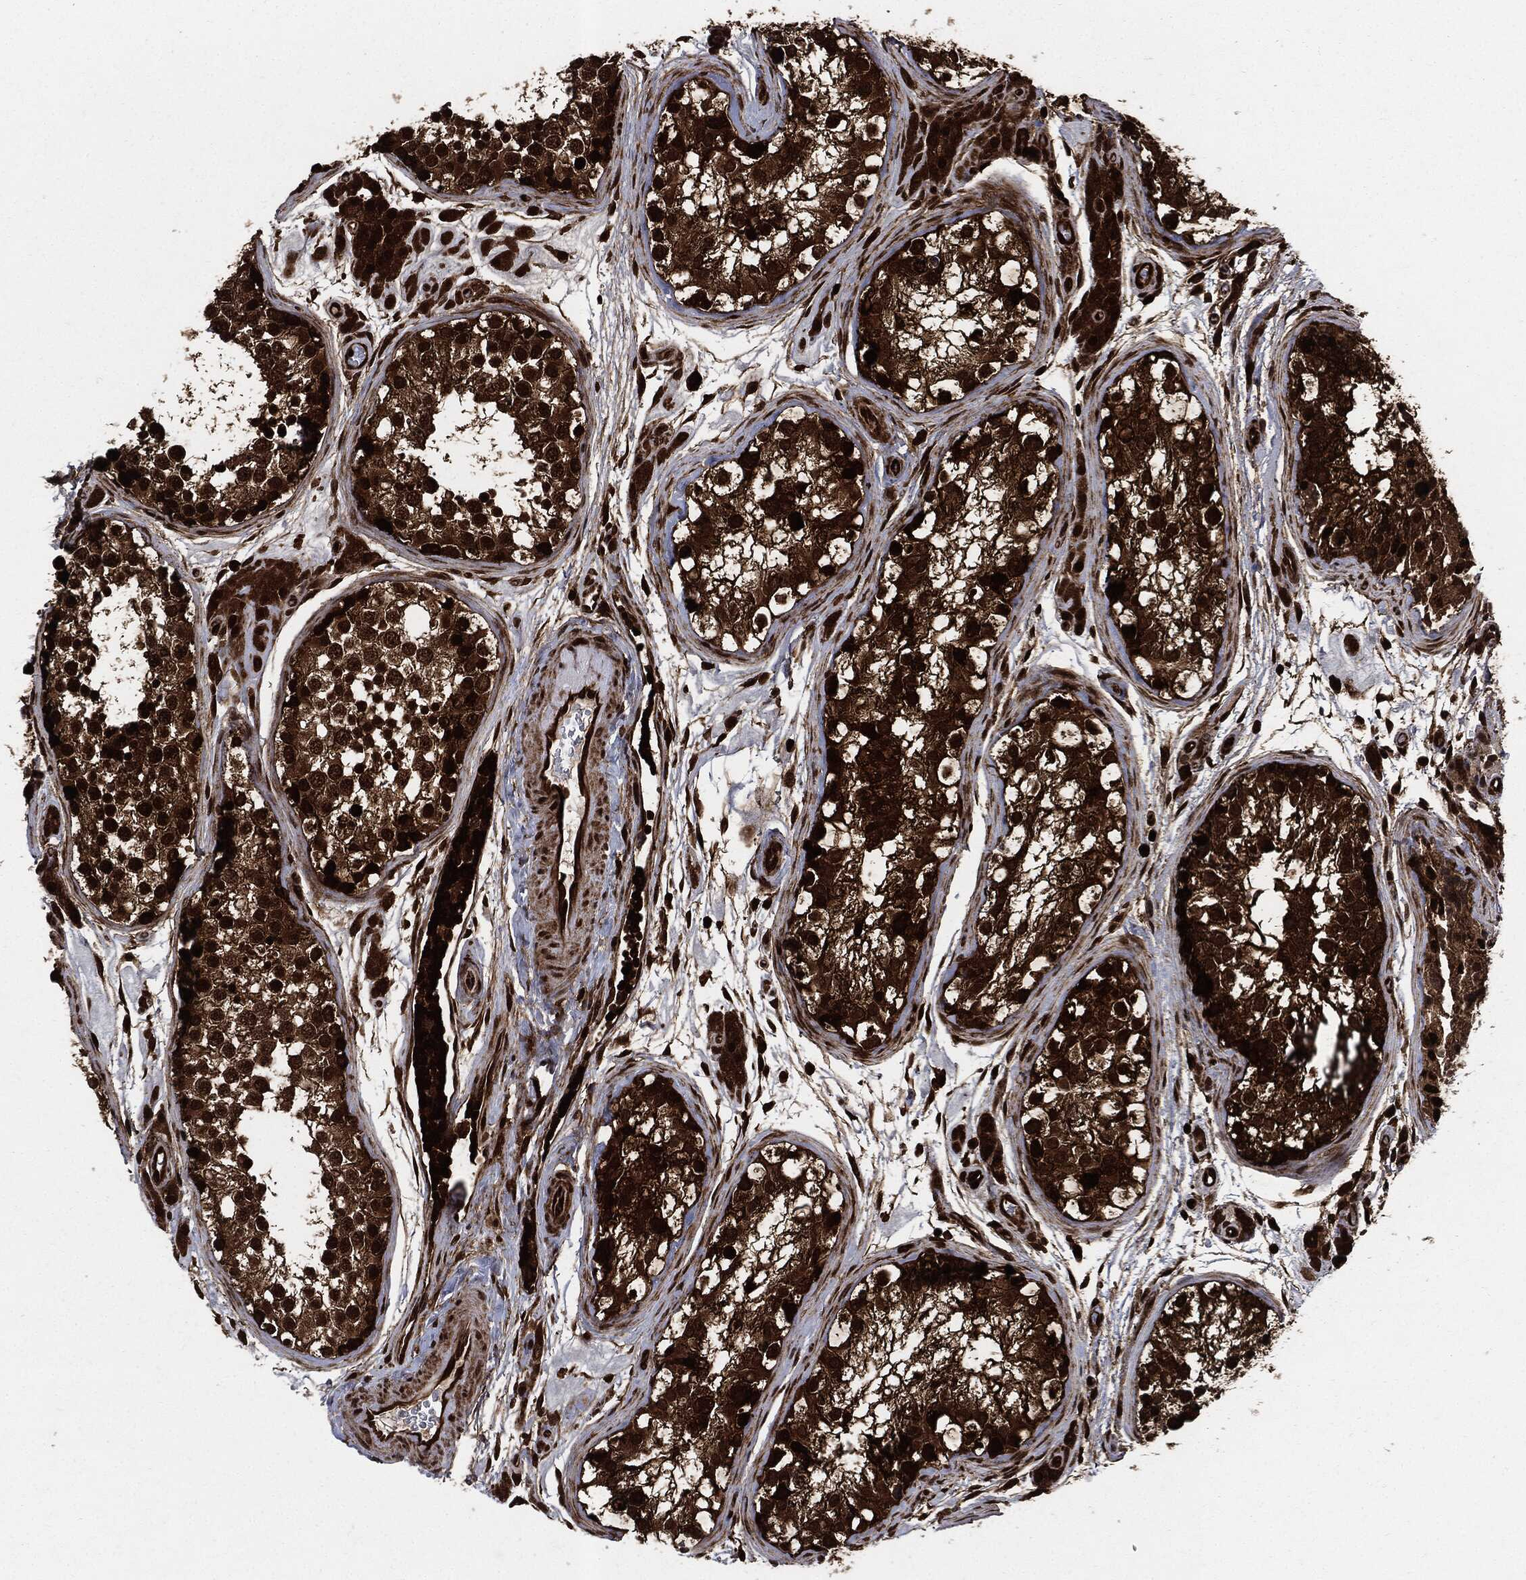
{"staining": {"intensity": "strong", "quantity": ">75%", "location": "cytoplasmic/membranous"}, "tissue": "testis", "cell_type": "Cells in seminiferous ducts", "image_type": "normal", "snomed": [{"axis": "morphology", "description": "Normal tissue, NOS"}, {"axis": "topography", "description": "Testis"}], "caption": "A micrograph showing strong cytoplasmic/membranous expression in approximately >75% of cells in seminiferous ducts in unremarkable testis, as visualized by brown immunohistochemical staining.", "gene": "YWHAB", "patient": {"sex": "male", "age": 31}}